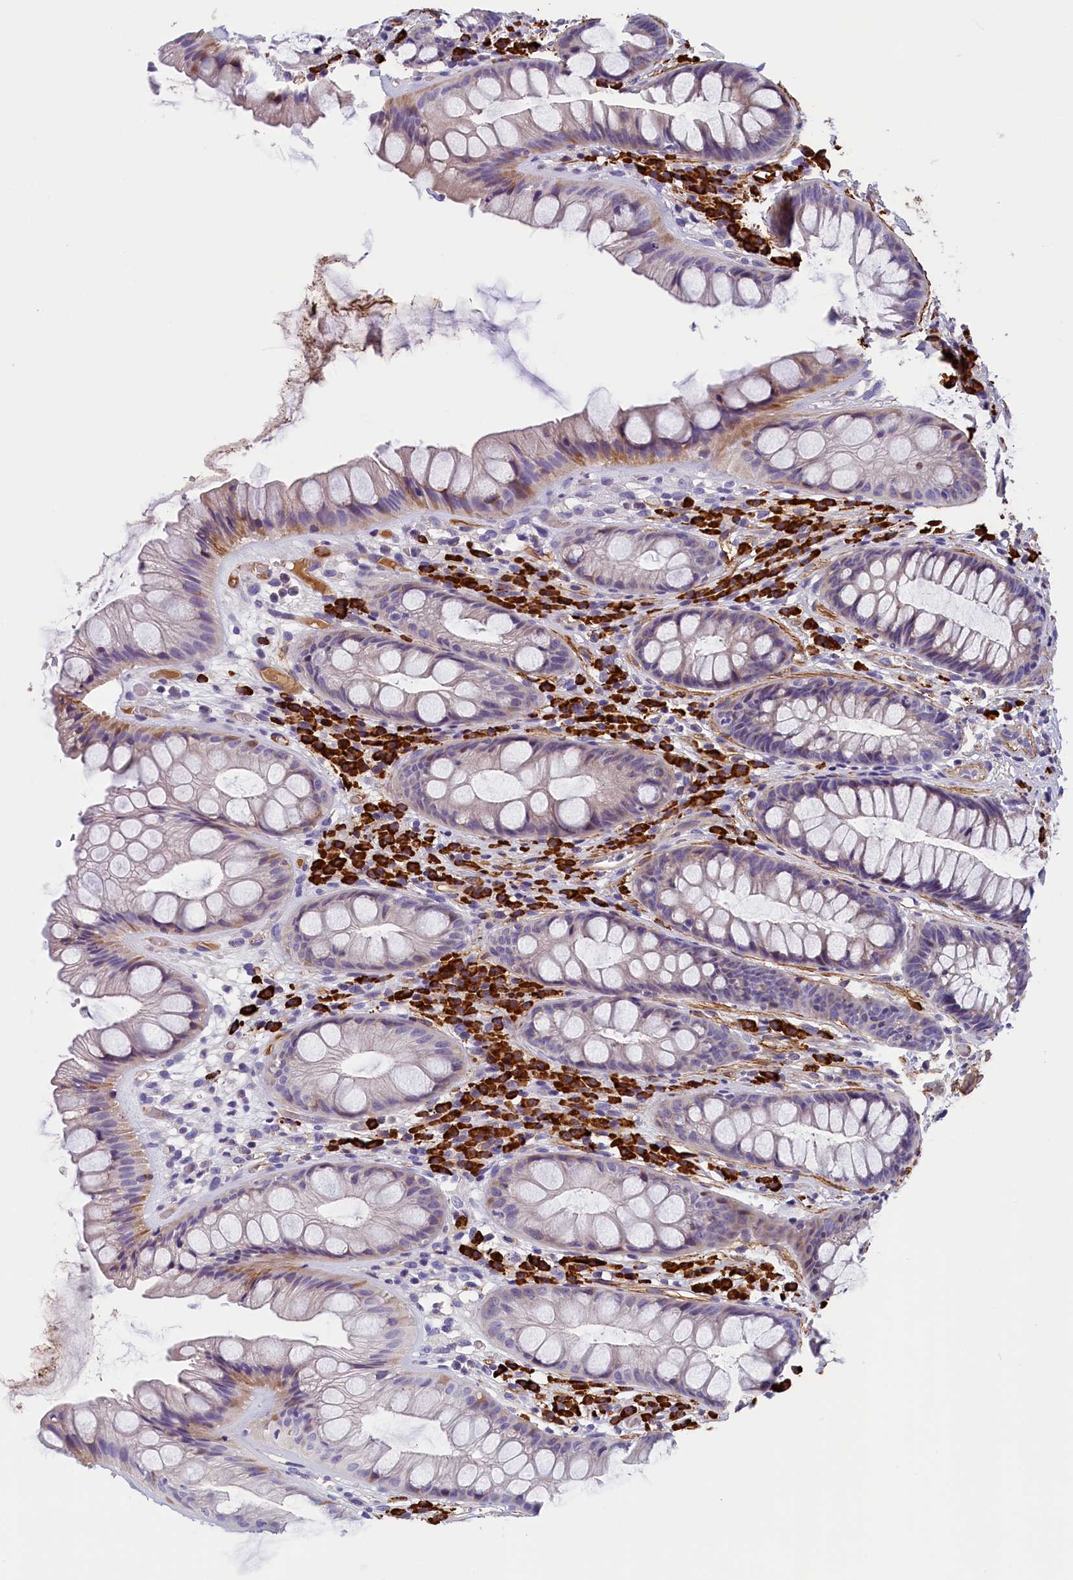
{"staining": {"intensity": "moderate", "quantity": "<25%", "location": "cytoplasmic/membranous"}, "tissue": "rectum", "cell_type": "Glandular cells", "image_type": "normal", "snomed": [{"axis": "morphology", "description": "Normal tissue, NOS"}, {"axis": "topography", "description": "Rectum"}], "caption": "IHC photomicrograph of benign rectum: human rectum stained using IHC reveals low levels of moderate protein expression localized specifically in the cytoplasmic/membranous of glandular cells, appearing as a cytoplasmic/membranous brown color.", "gene": "BCL2L13", "patient": {"sex": "male", "age": 74}}